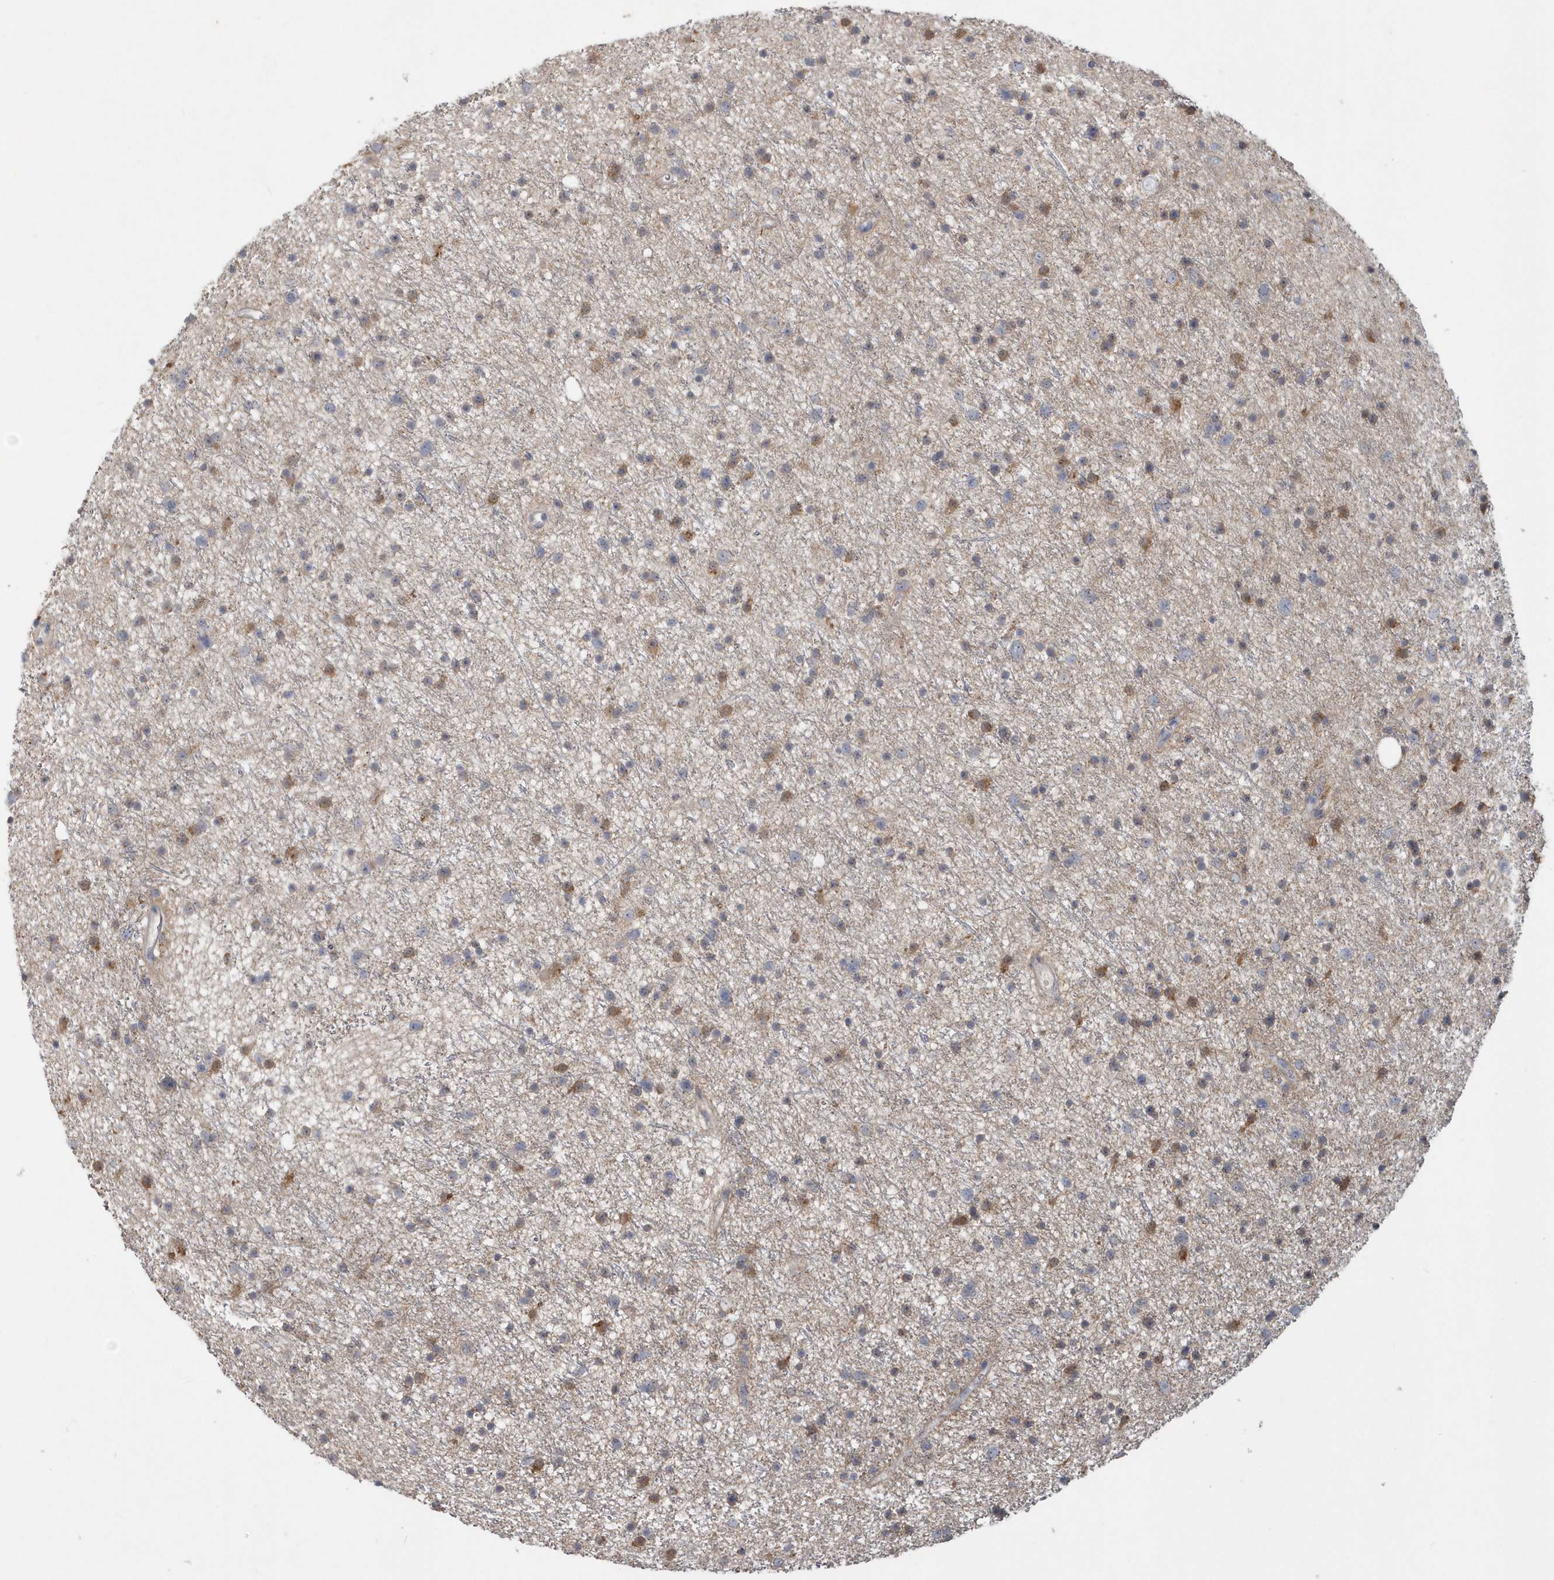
{"staining": {"intensity": "moderate", "quantity": "25%-75%", "location": "cytoplasmic/membranous"}, "tissue": "glioma", "cell_type": "Tumor cells", "image_type": "cancer", "snomed": [{"axis": "morphology", "description": "Glioma, malignant, Low grade"}, {"axis": "topography", "description": "Cerebral cortex"}], "caption": "High-magnification brightfield microscopy of glioma stained with DAB (brown) and counterstained with hematoxylin (blue). tumor cells exhibit moderate cytoplasmic/membranous expression is present in approximately25%-75% of cells.", "gene": "AKR7A2", "patient": {"sex": "female", "age": 39}}